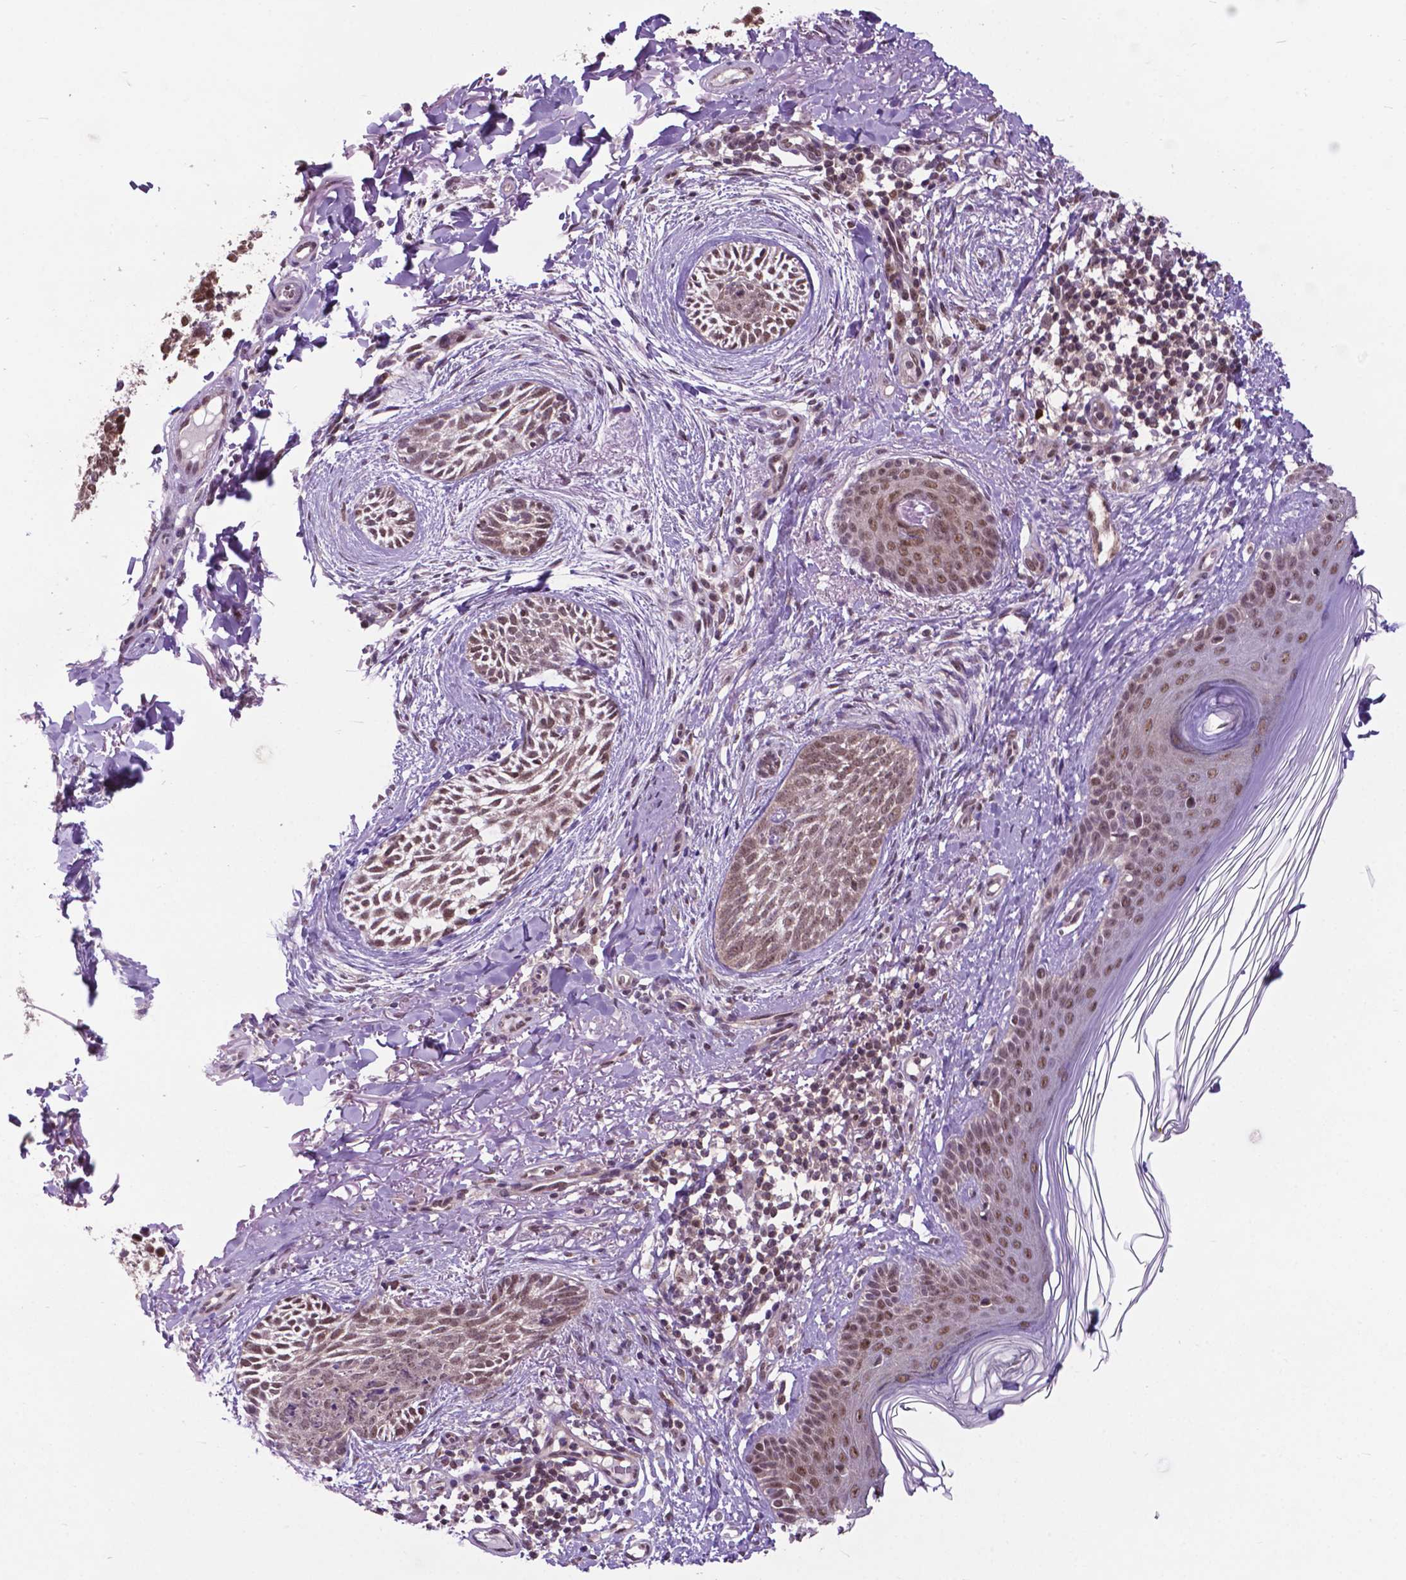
{"staining": {"intensity": "moderate", "quantity": ">75%", "location": "nuclear"}, "tissue": "skin cancer", "cell_type": "Tumor cells", "image_type": "cancer", "snomed": [{"axis": "morphology", "description": "Basal cell carcinoma"}, {"axis": "topography", "description": "Skin"}], "caption": "Moderate nuclear protein expression is seen in approximately >75% of tumor cells in basal cell carcinoma (skin).", "gene": "FAF1", "patient": {"sex": "female", "age": 68}}